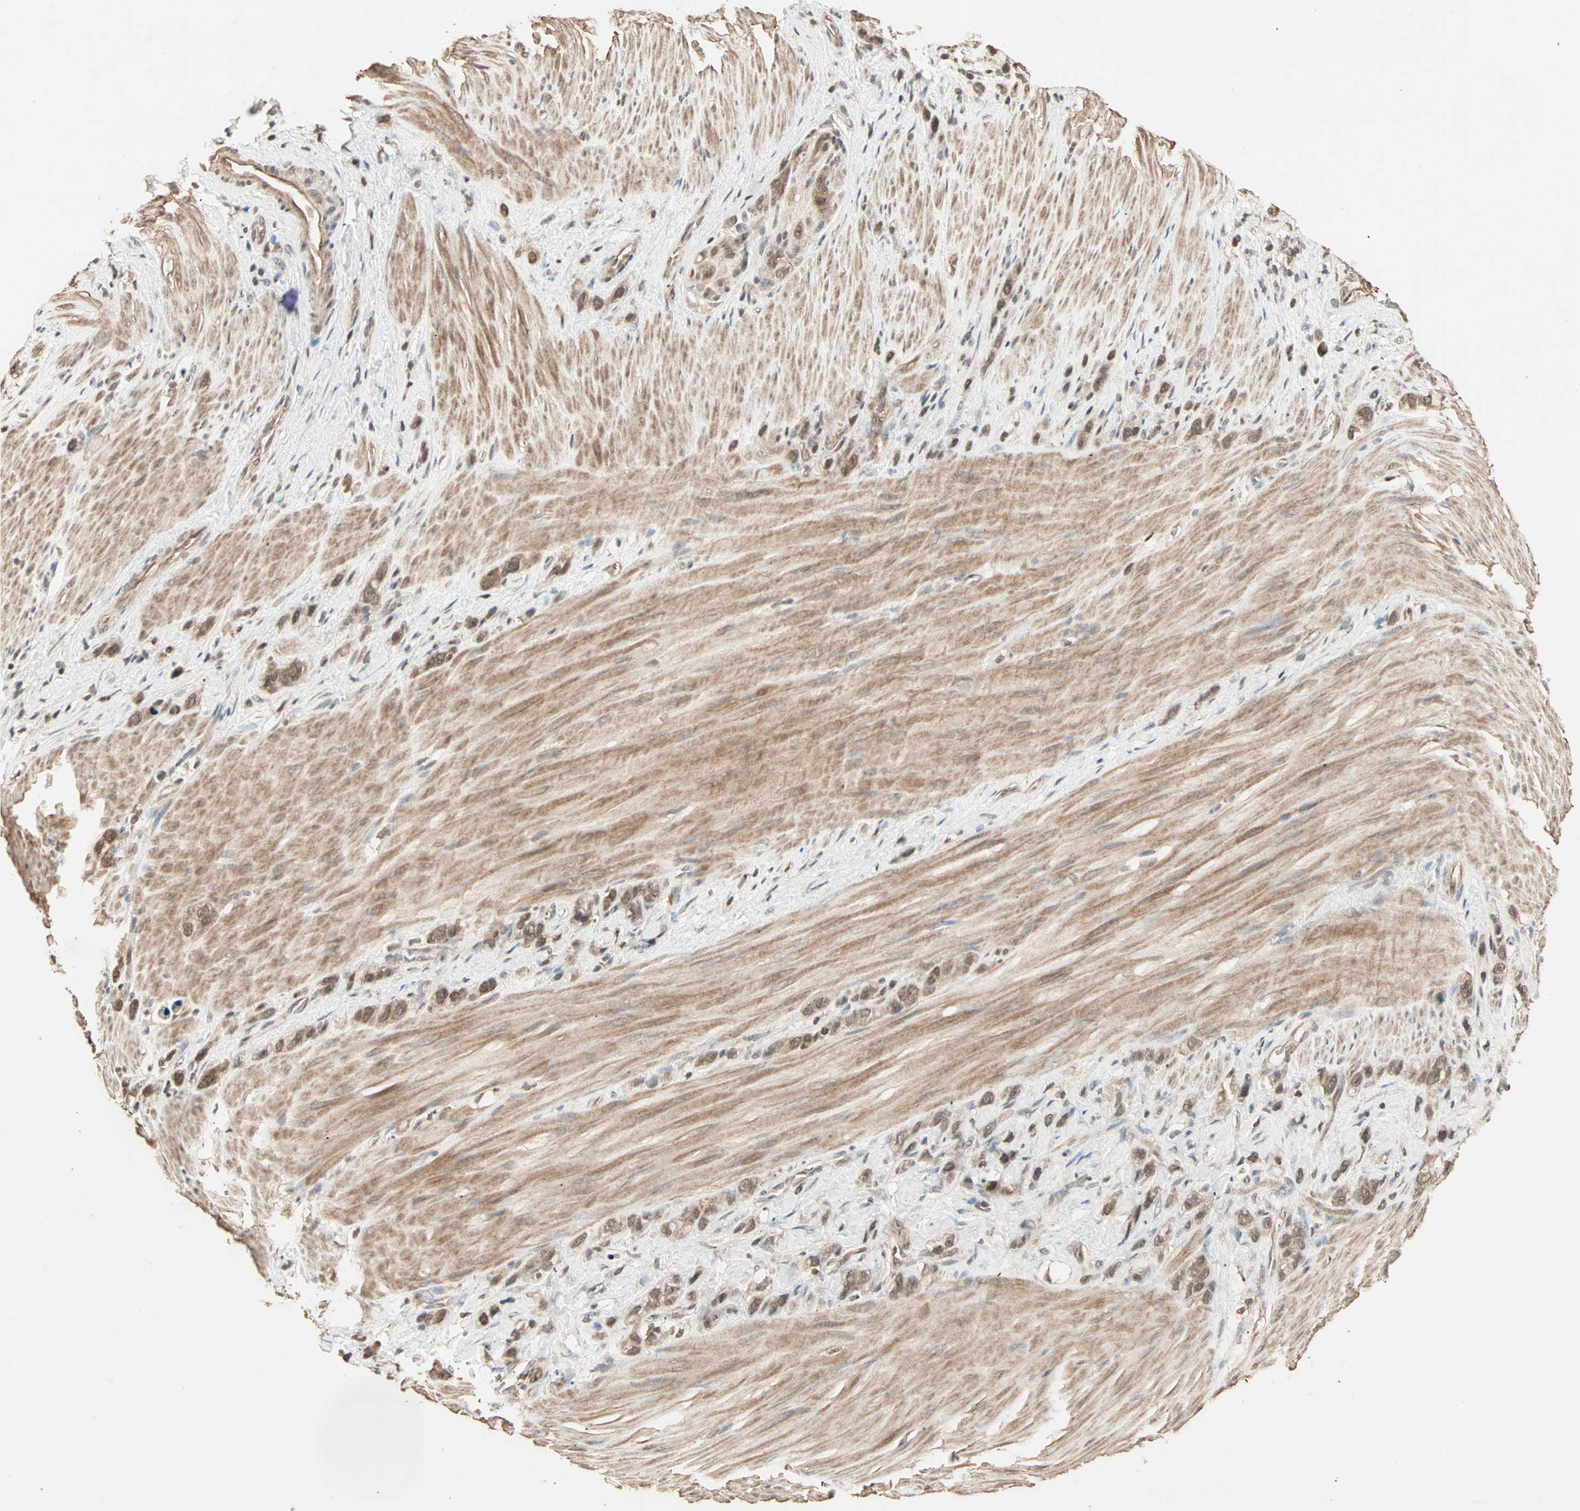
{"staining": {"intensity": "moderate", "quantity": ">75%", "location": "cytoplasmic/membranous,nuclear"}, "tissue": "stomach cancer", "cell_type": "Tumor cells", "image_type": "cancer", "snomed": [{"axis": "morphology", "description": "Normal tissue, NOS"}, {"axis": "morphology", "description": "Adenocarcinoma, NOS"}, {"axis": "morphology", "description": "Adenocarcinoma, High grade"}, {"axis": "topography", "description": "Stomach, upper"}, {"axis": "topography", "description": "Stomach"}], "caption": "This is an image of immunohistochemistry (IHC) staining of stomach cancer (adenocarcinoma), which shows moderate positivity in the cytoplasmic/membranous and nuclear of tumor cells.", "gene": "ZBTB33", "patient": {"sex": "female", "age": 65}}